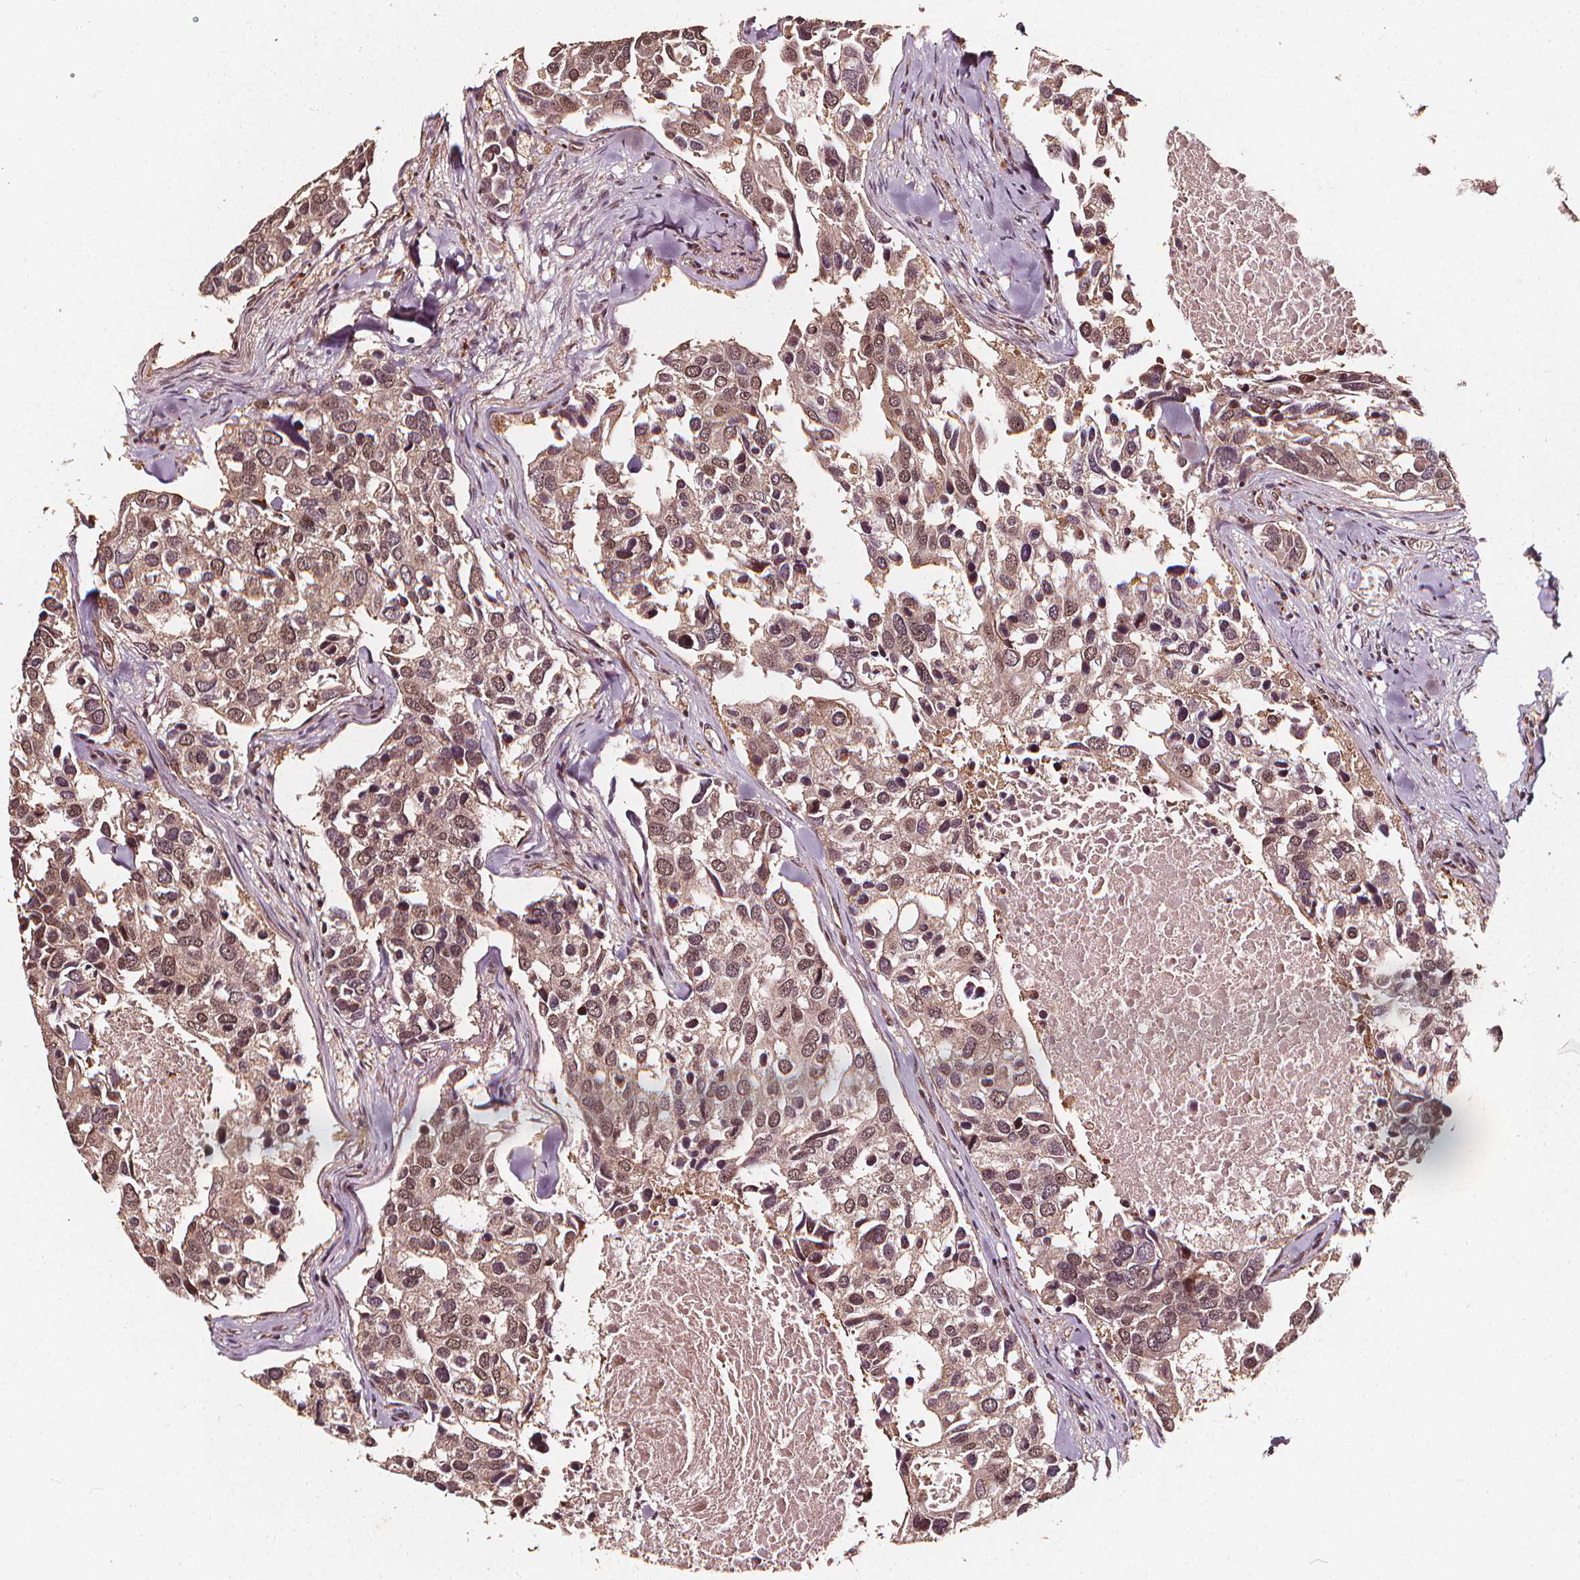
{"staining": {"intensity": "moderate", "quantity": ">75%", "location": "cytoplasmic/membranous,nuclear"}, "tissue": "breast cancer", "cell_type": "Tumor cells", "image_type": "cancer", "snomed": [{"axis": "morphology", "description": "Duct carcinoma"}, {"axis": "topography", "description": "Breast"}], "caption": "Intraductal carcinoma (breast) stained for a protein reveals moderate cytoplasmic/membranous and nuclear positivity in tumor cells.", "gene": "EXOSC9", "patient": {"sex": "female", "age": 83}}